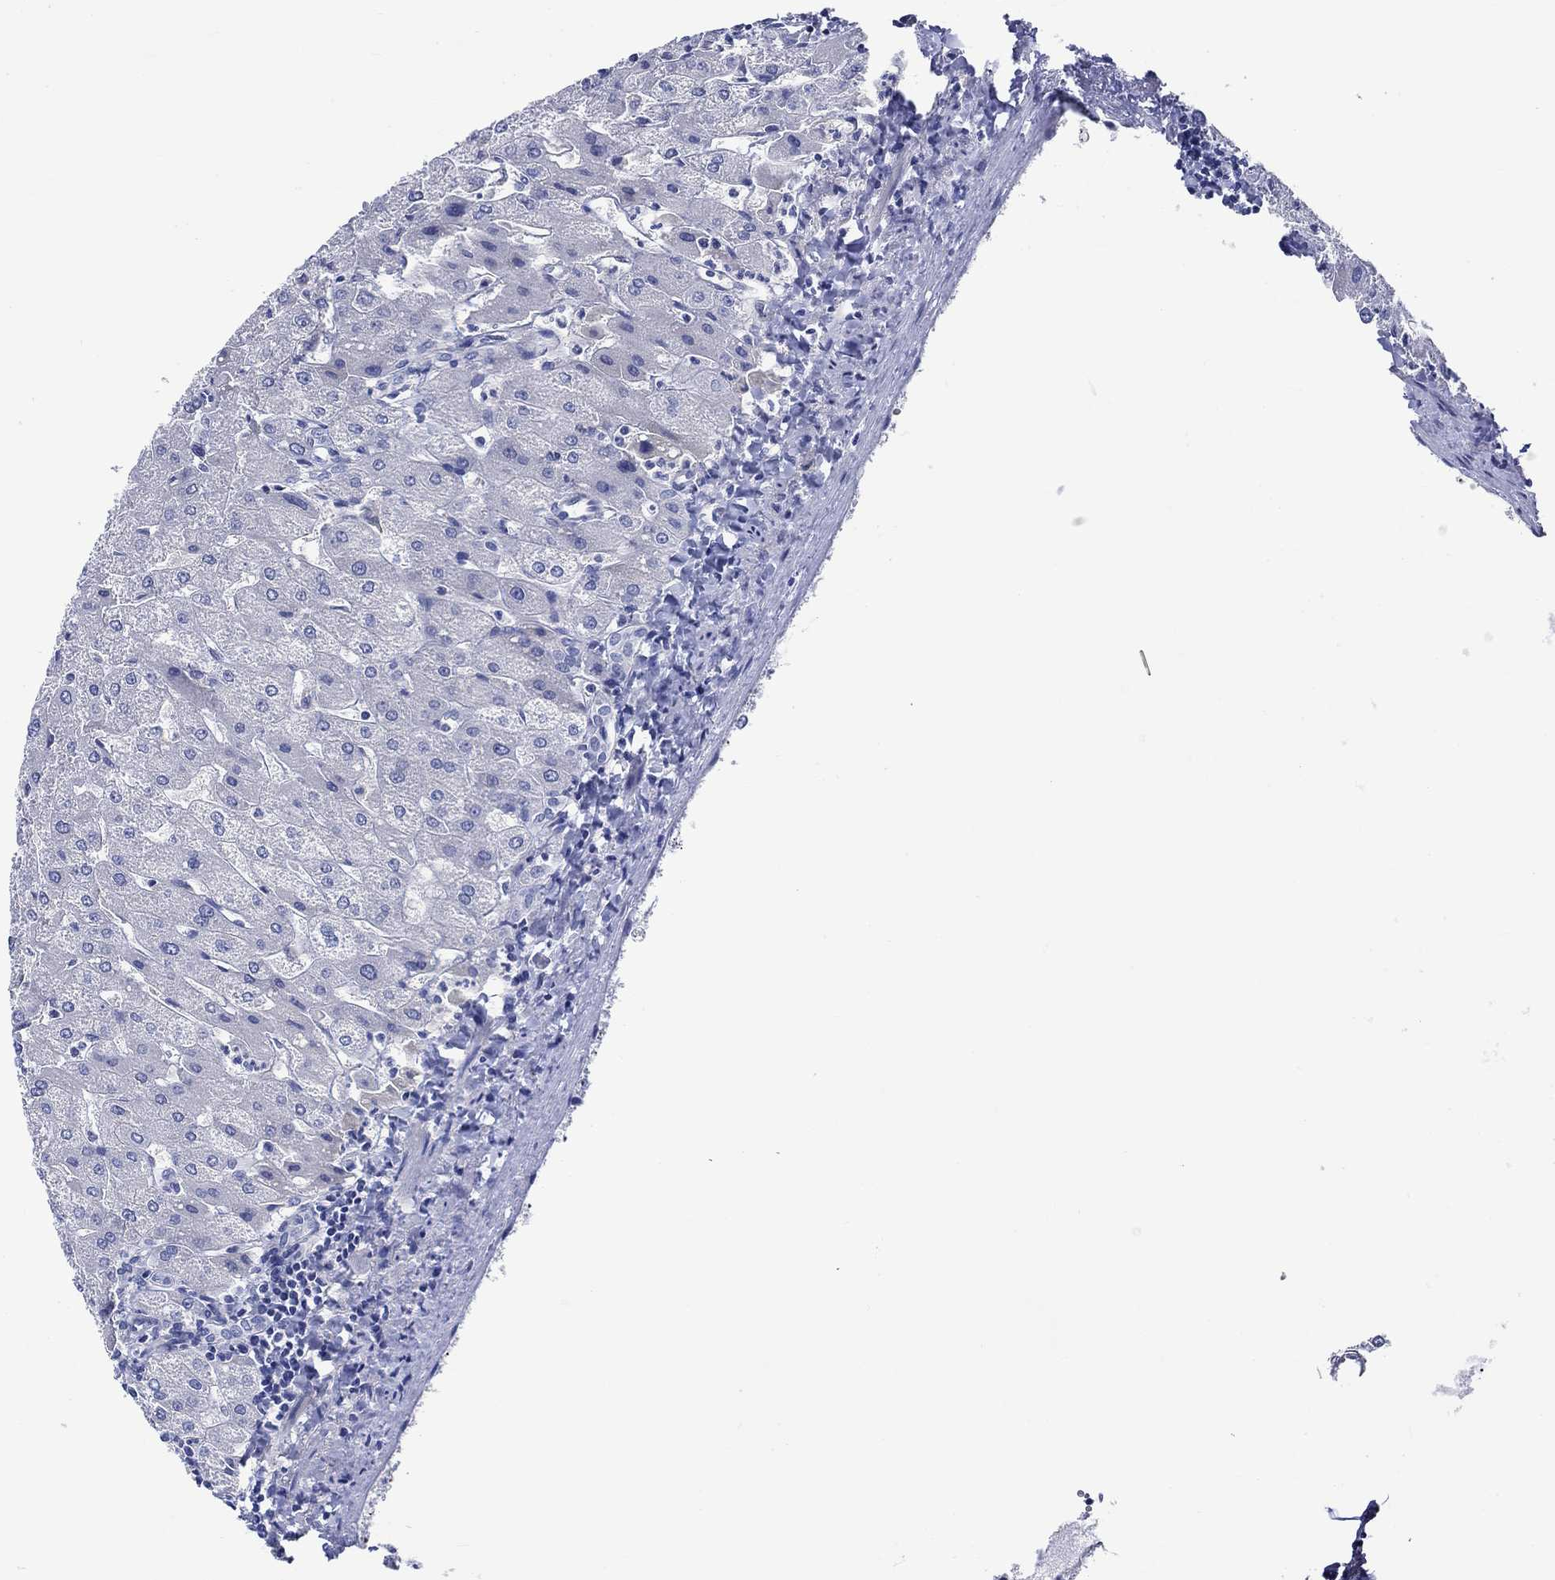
{"staining": {"intensity": "negative", "quantity": "none", "location": "none"}, "tissue": "liver", "cell_type": "Cholangiocytes", "image_type": "normal", "snomed": [{"axis": "morphology", "description": "Normal tissue, NOS"}, {"axis": "topography", "description": "Liver"}], "caption": "The photomicrograph displays no significant positivity in cholangiocytes of liver. (DAB (3,3'-diaminobenzidine) immunohistochemistry with hematoxylin counter stain).", "gene": "NRIP3", "patient": {"sex": "male", "age": 67}}